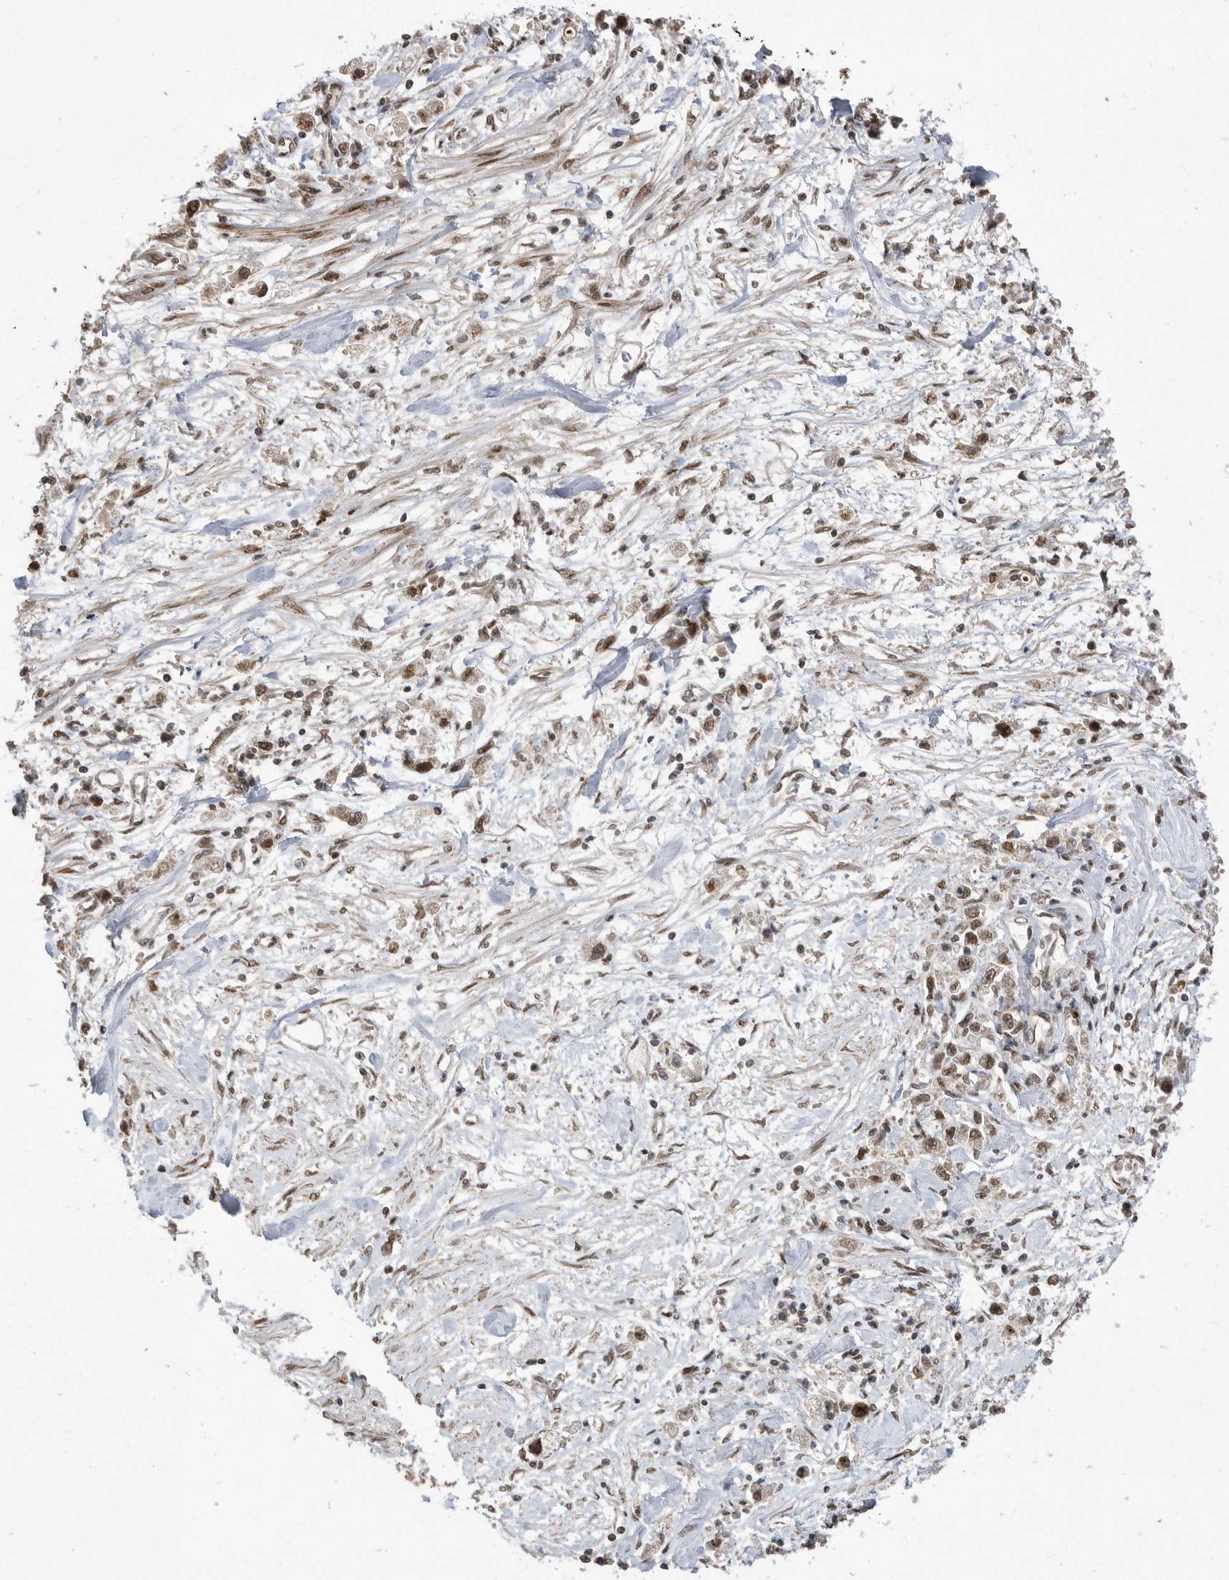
{"staining": {"intensity": "moderate", "quantity": ">75%", "location": "nuclear"}, "tissue": "stomach cancer", "cell_type": "Tumor cells", "image_type": "cancer", "snomed": [{"axis": "morphology", "description": "Adenocarcinoma, NOS"}, {"axis": "topography", "description": "Stomach"}], "caption": "Stomach cancer stained with a brown dye displays moderate nuclear positive positivity in approximately >75% of tumor cells.", "gene": "TDRD3", "patient": {"sex": "female", "age": 59}}